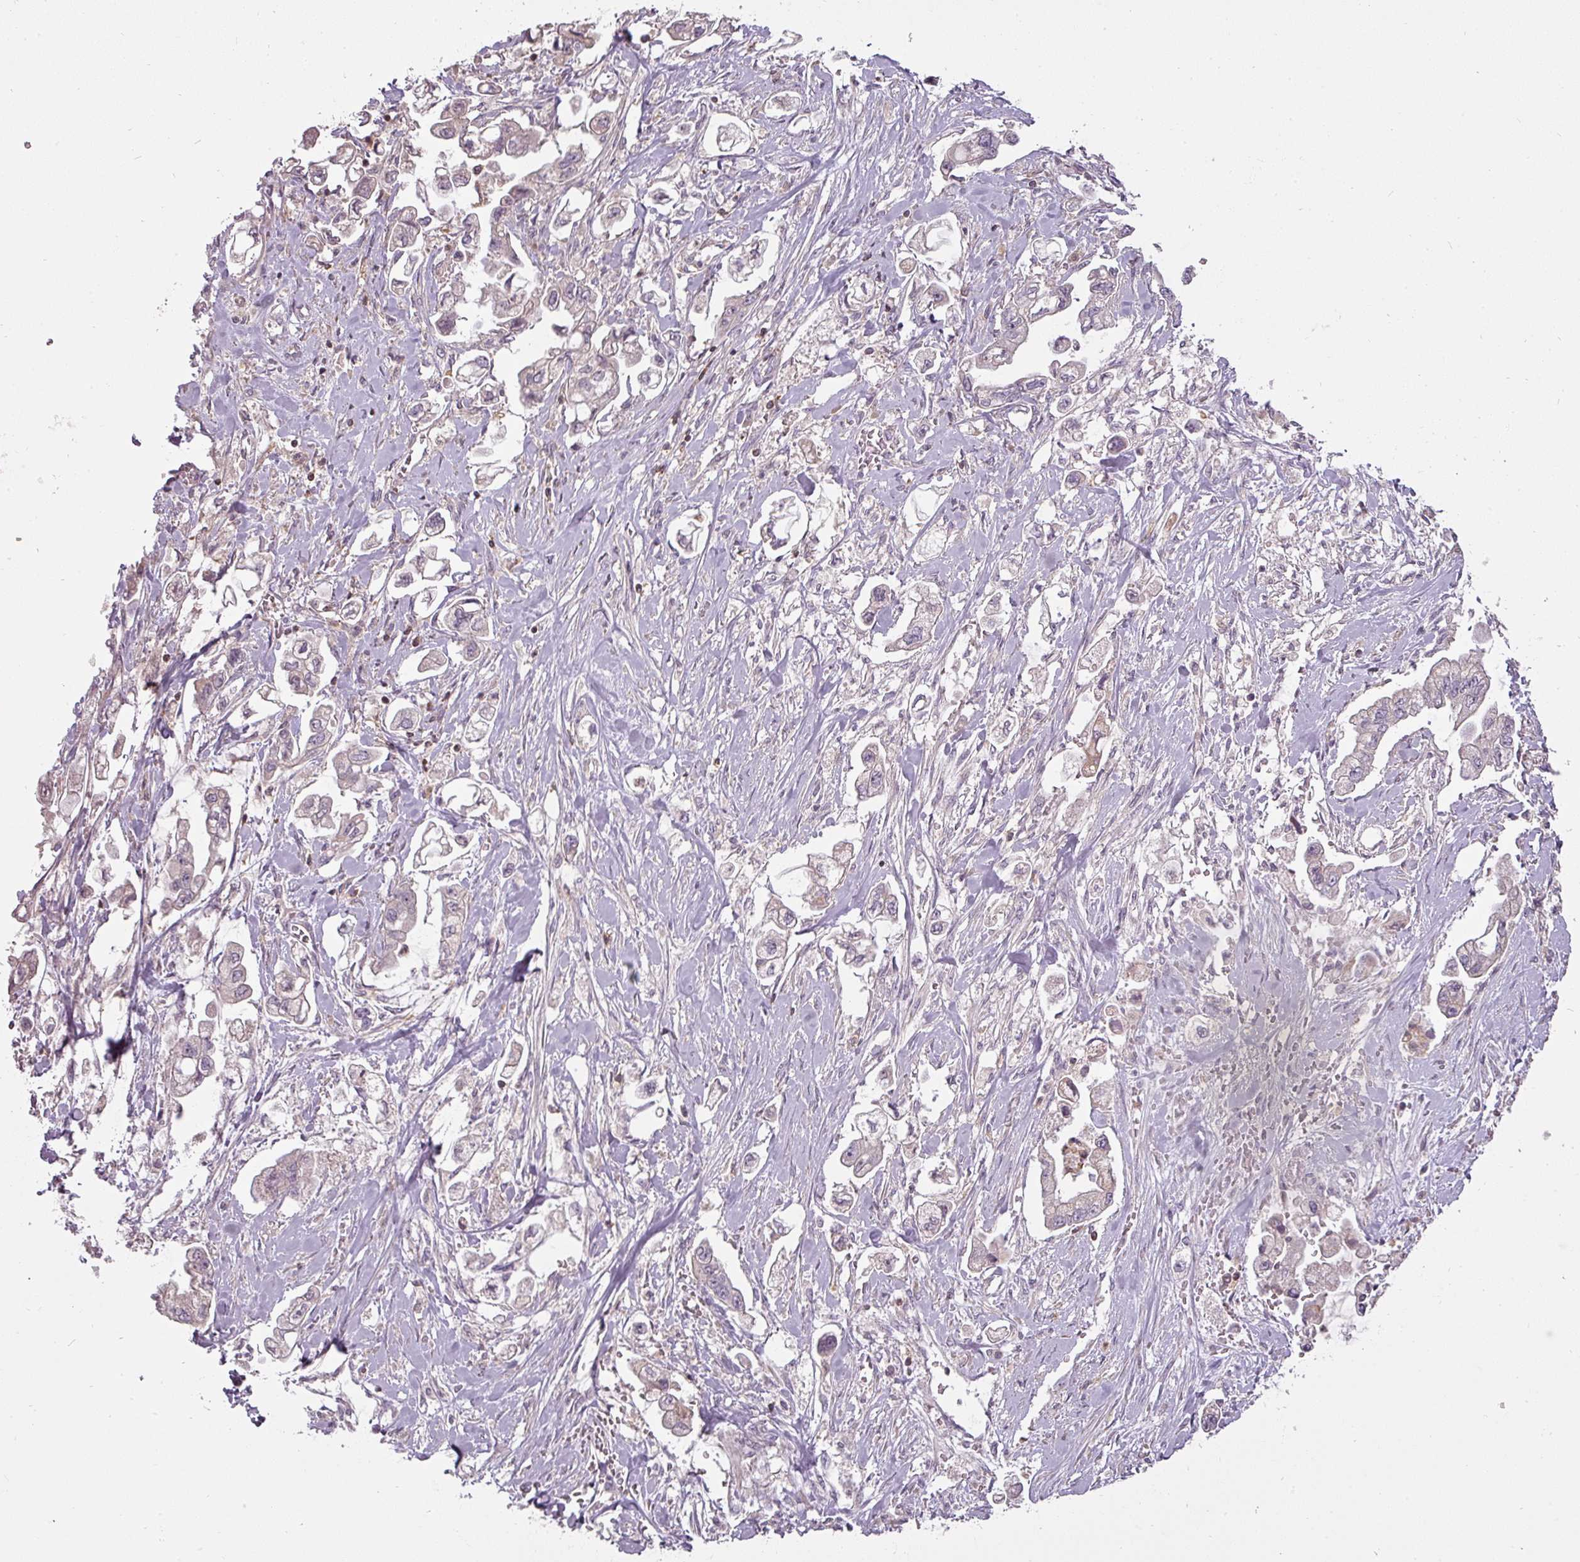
{"staining": {"intensity": "negative", "quantity": "none", "location": "none"}, "tissue": "stomach cancer", "cell_type": "Tumor cells", "image_type": "cancer", "snomed": [{"axis": "morphology", "description": "Adenocarcinoma, NOS"}, {"axis": "topography", "description": "Stomach"}], "caption": "The IHC histopathology image has no significant staining in tumor cells of stomach cancer (adenocarcinoma) tissue. (Stains: DAB immunohistochemistry (IHC) with hematoxylin counter stain, Microscopy: brightfield microscopy at high magnification).", "gene": "STK4", "patient": {"sex": "male", "age": 62}}